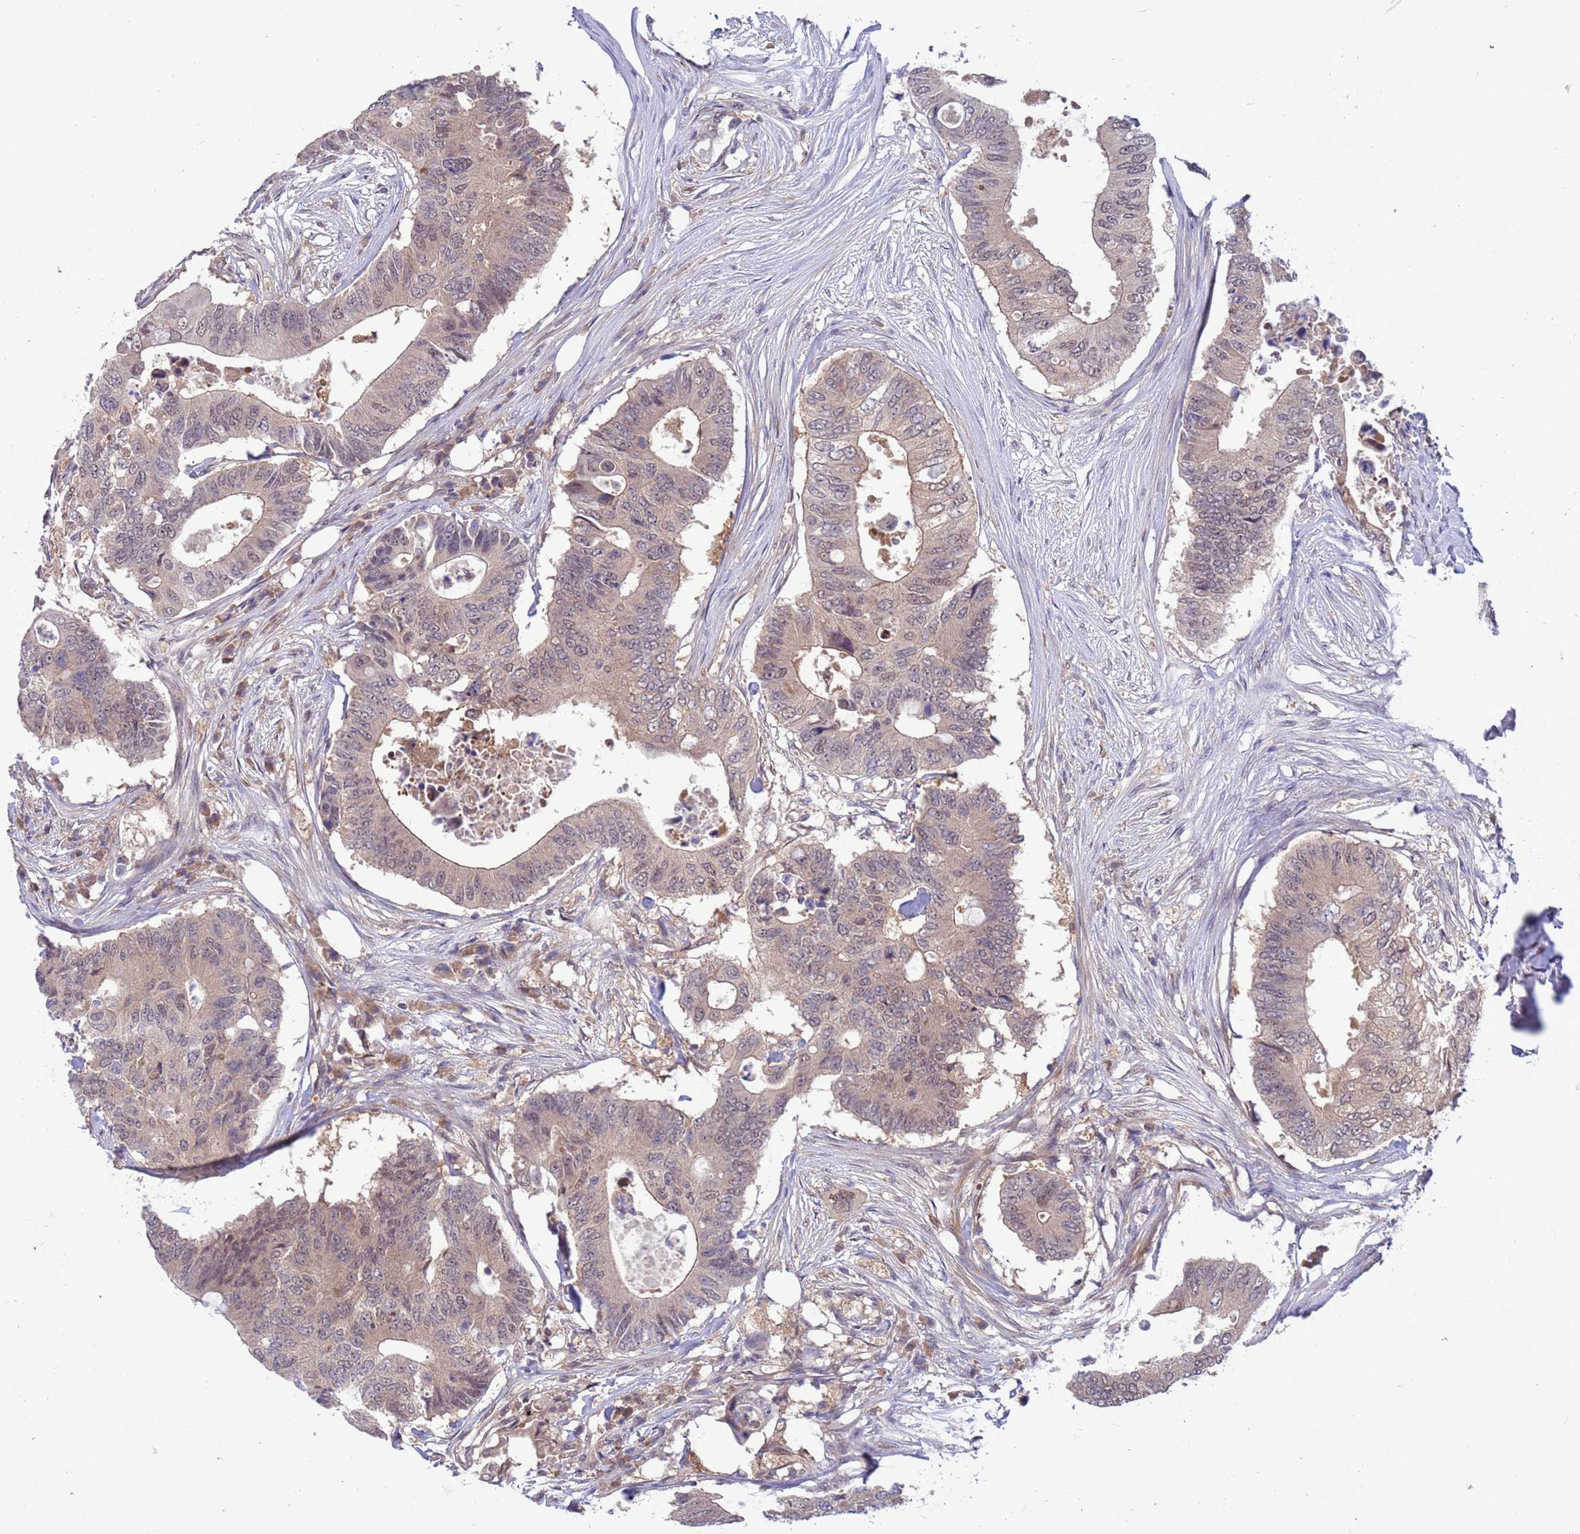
{"staining": {"intensity": "weak", "quantity": "25%-75%", "location": "cytoplasmic/membranous,nuclear"}, "tissue": "colorectal cancer", "cell_type": "Tumor cells", "image_type": "cancer", "snomed": [{"axis": "morphology", "description": "Adenocarcinoma, NOS"}, {"axis": "topography", "description": "Colon"}], "caption": "Adenocarcinoma (colorectal) tissue reveals weak cytoplasmic/membranous and nuclear staining in about 25%-75% of tumor cells", "gene": "ZNF461", "patient": {"sex": "male", "age": 71}}